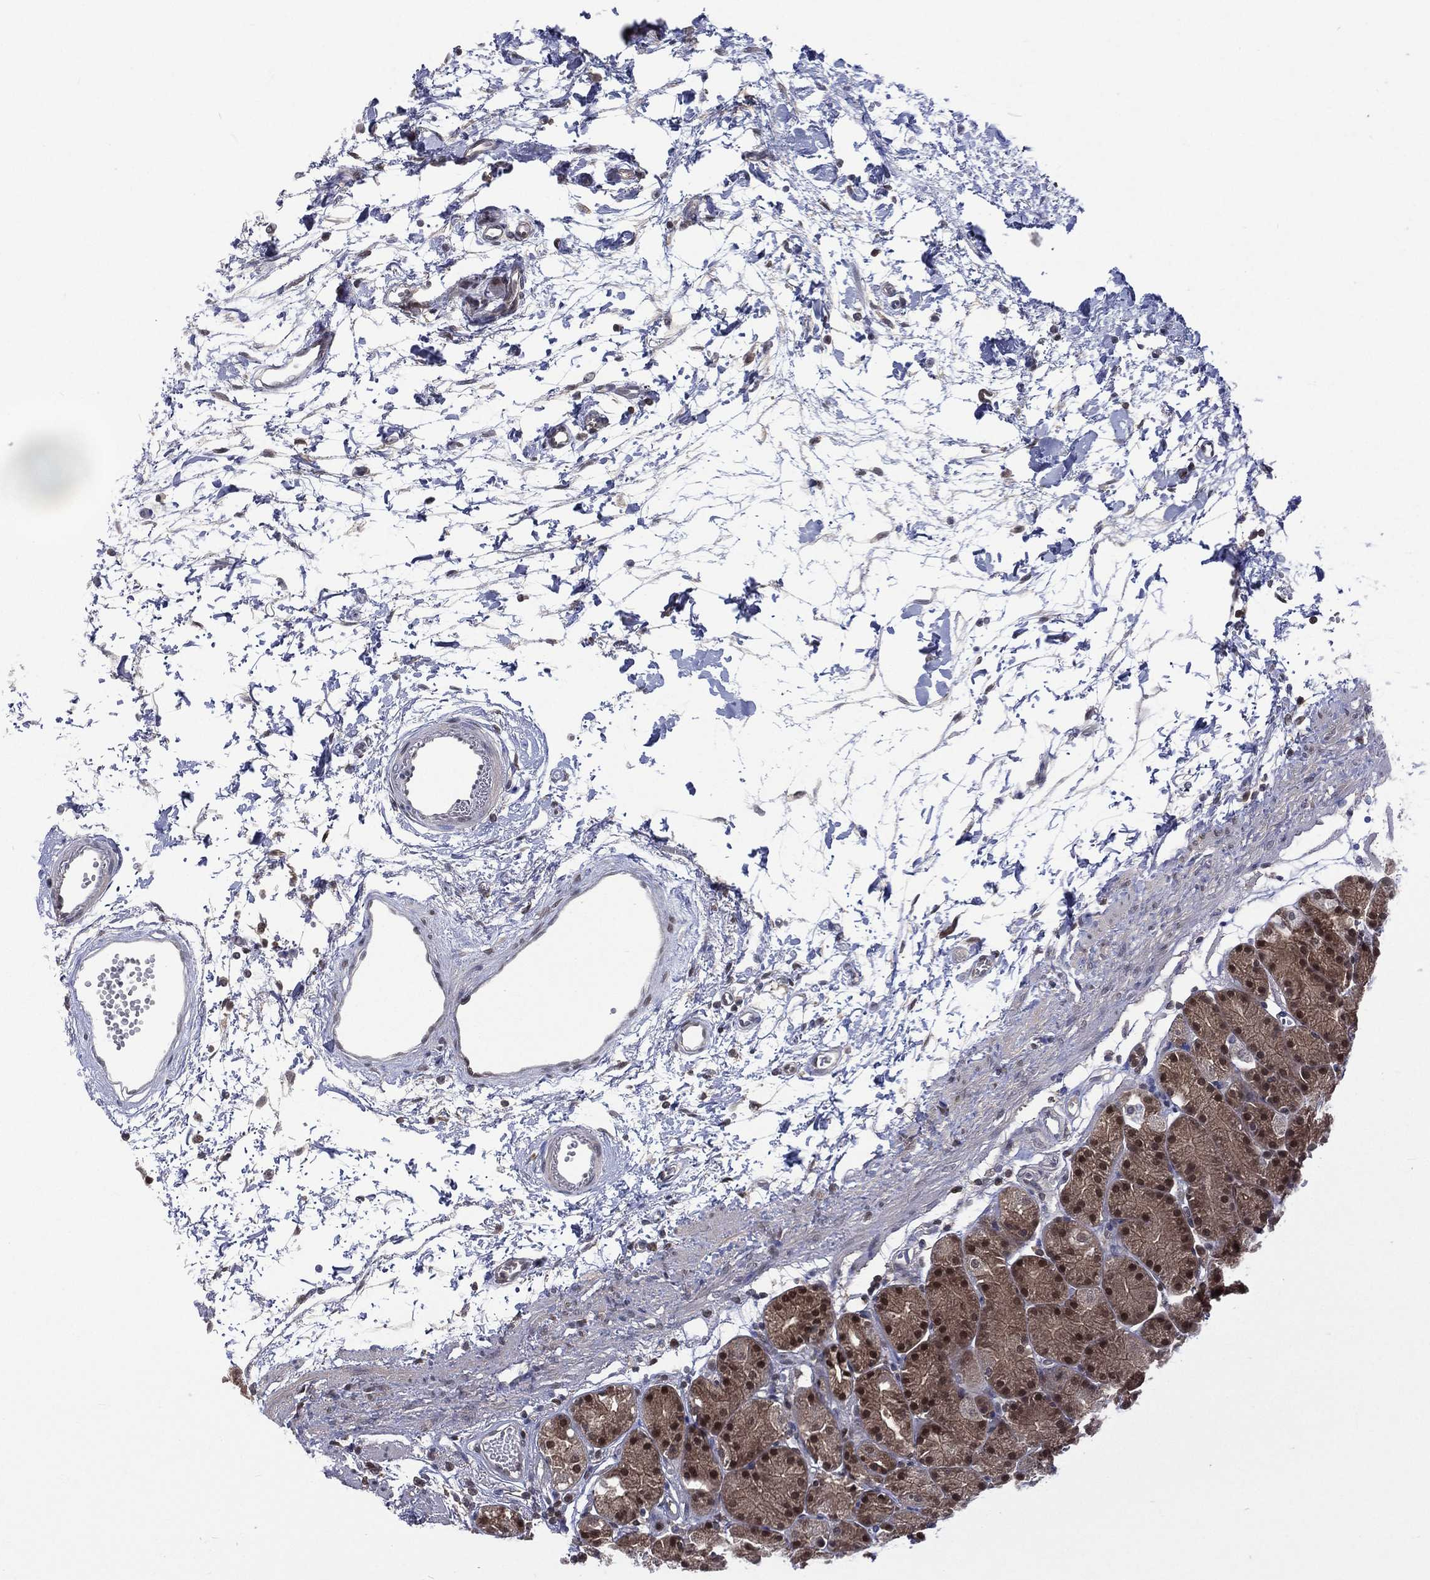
{"staining": {"intensity": "strong", "quantity": "<25%", "location": "cytoplasmic/membranous,nuclear"}, "tissue": "stomach", "cell_type": "Glandular cells", "image_type": "normal", "snomed": [{"axis": "morphology", "description": "Normal tissue, NOS"}, {"axis": "morphology", "description": "Adenocarcinoma, NOS"}, {"axis": "topography", "description": "Stomach"}], "caption": "IHC photomicrograph of normal stomach: stomach stained using immunohistochemistry (IHC) displays medium levels of strong protein expression localized specifically in the cytoplasmic/membranous,nuclear of glandular cells, appearing as a cytoplasmic/membranous,nuclear brown color.", "gene": "MTAP", "patient": {"sex": "female", "age": 81}}